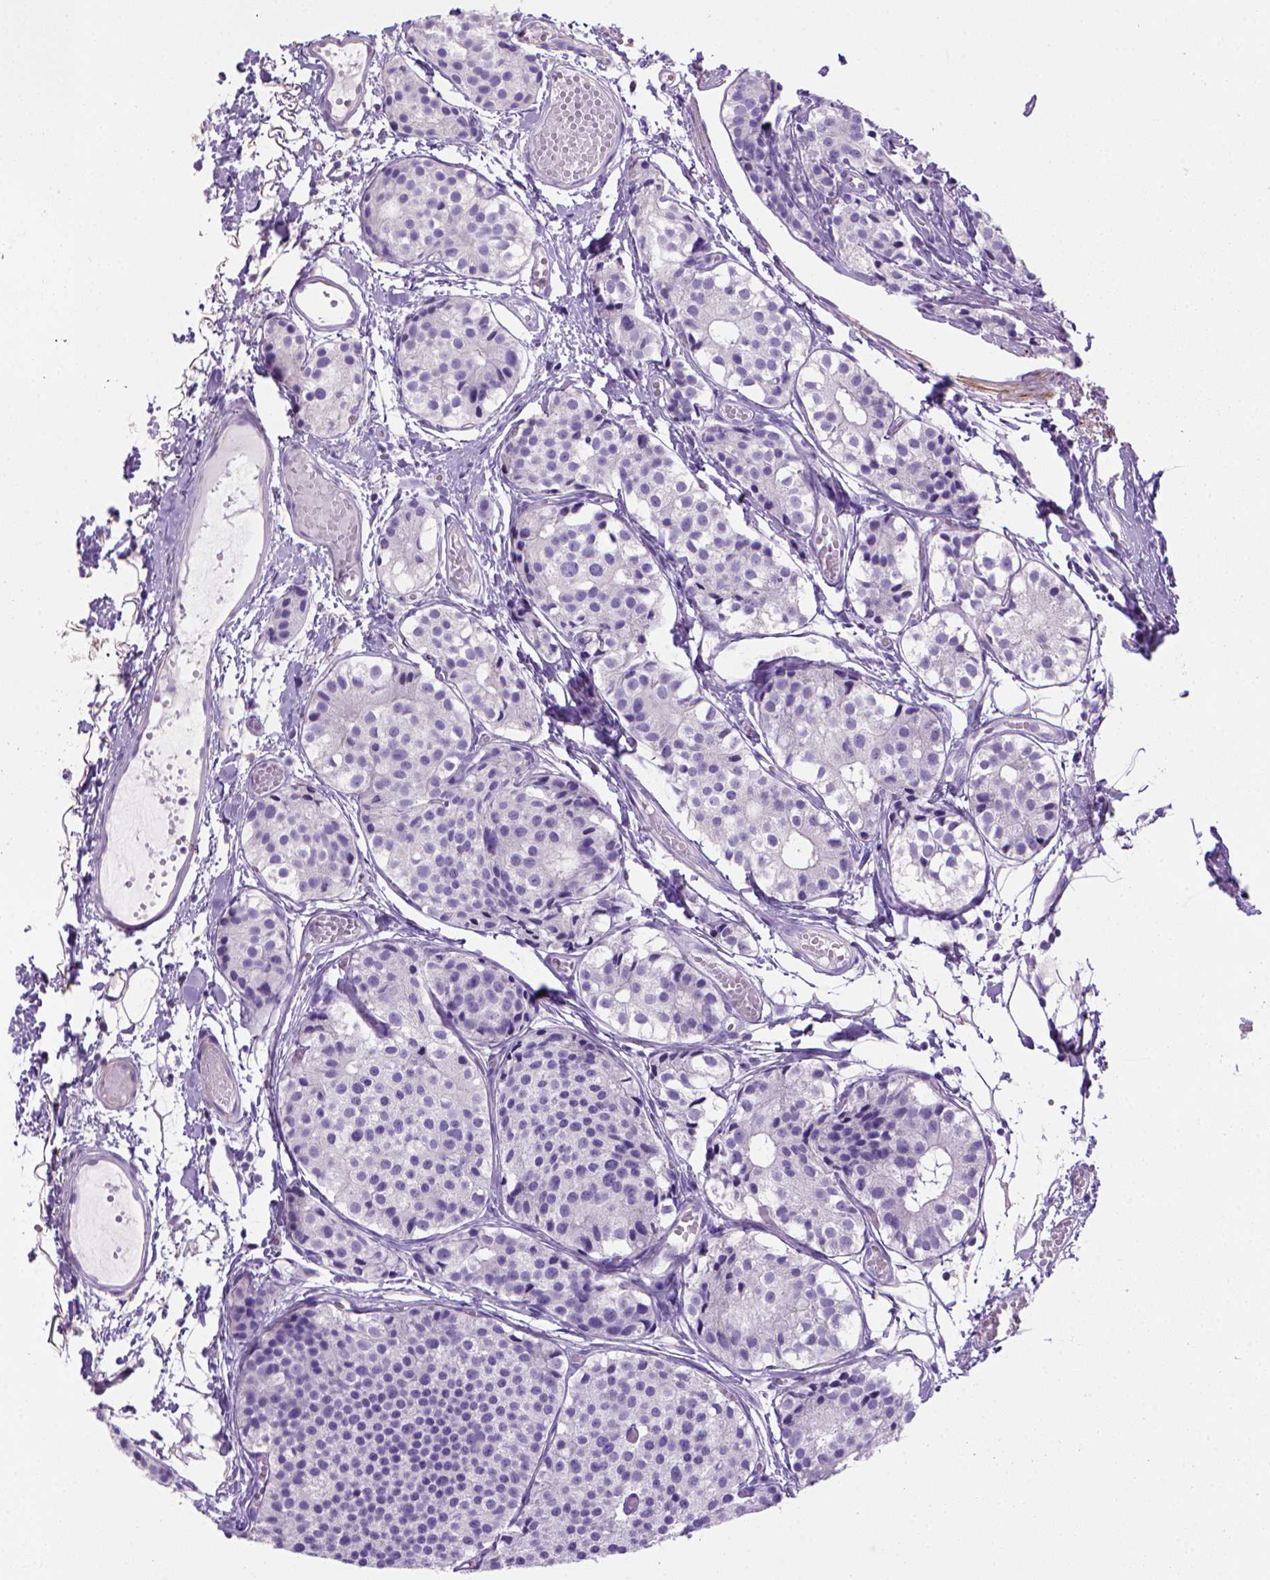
{"staining": {"intensity": "negative", "quantity": "none", "location": "none"}, "tissue": "carcinoid", "cell_type": "Tumor cells", "image_type": "cancer", "snomed": [{"axis": "morphology", "description": "Carcinoid, malignant, NOS"}, {"axis": "topography", "description": "Small intestine"}], "caption": "IHC of carcinoid demonstrates no staining in tumor cells.", "gene": "ARHGEF33", "patient": {"sex": "female", "age": 65}}